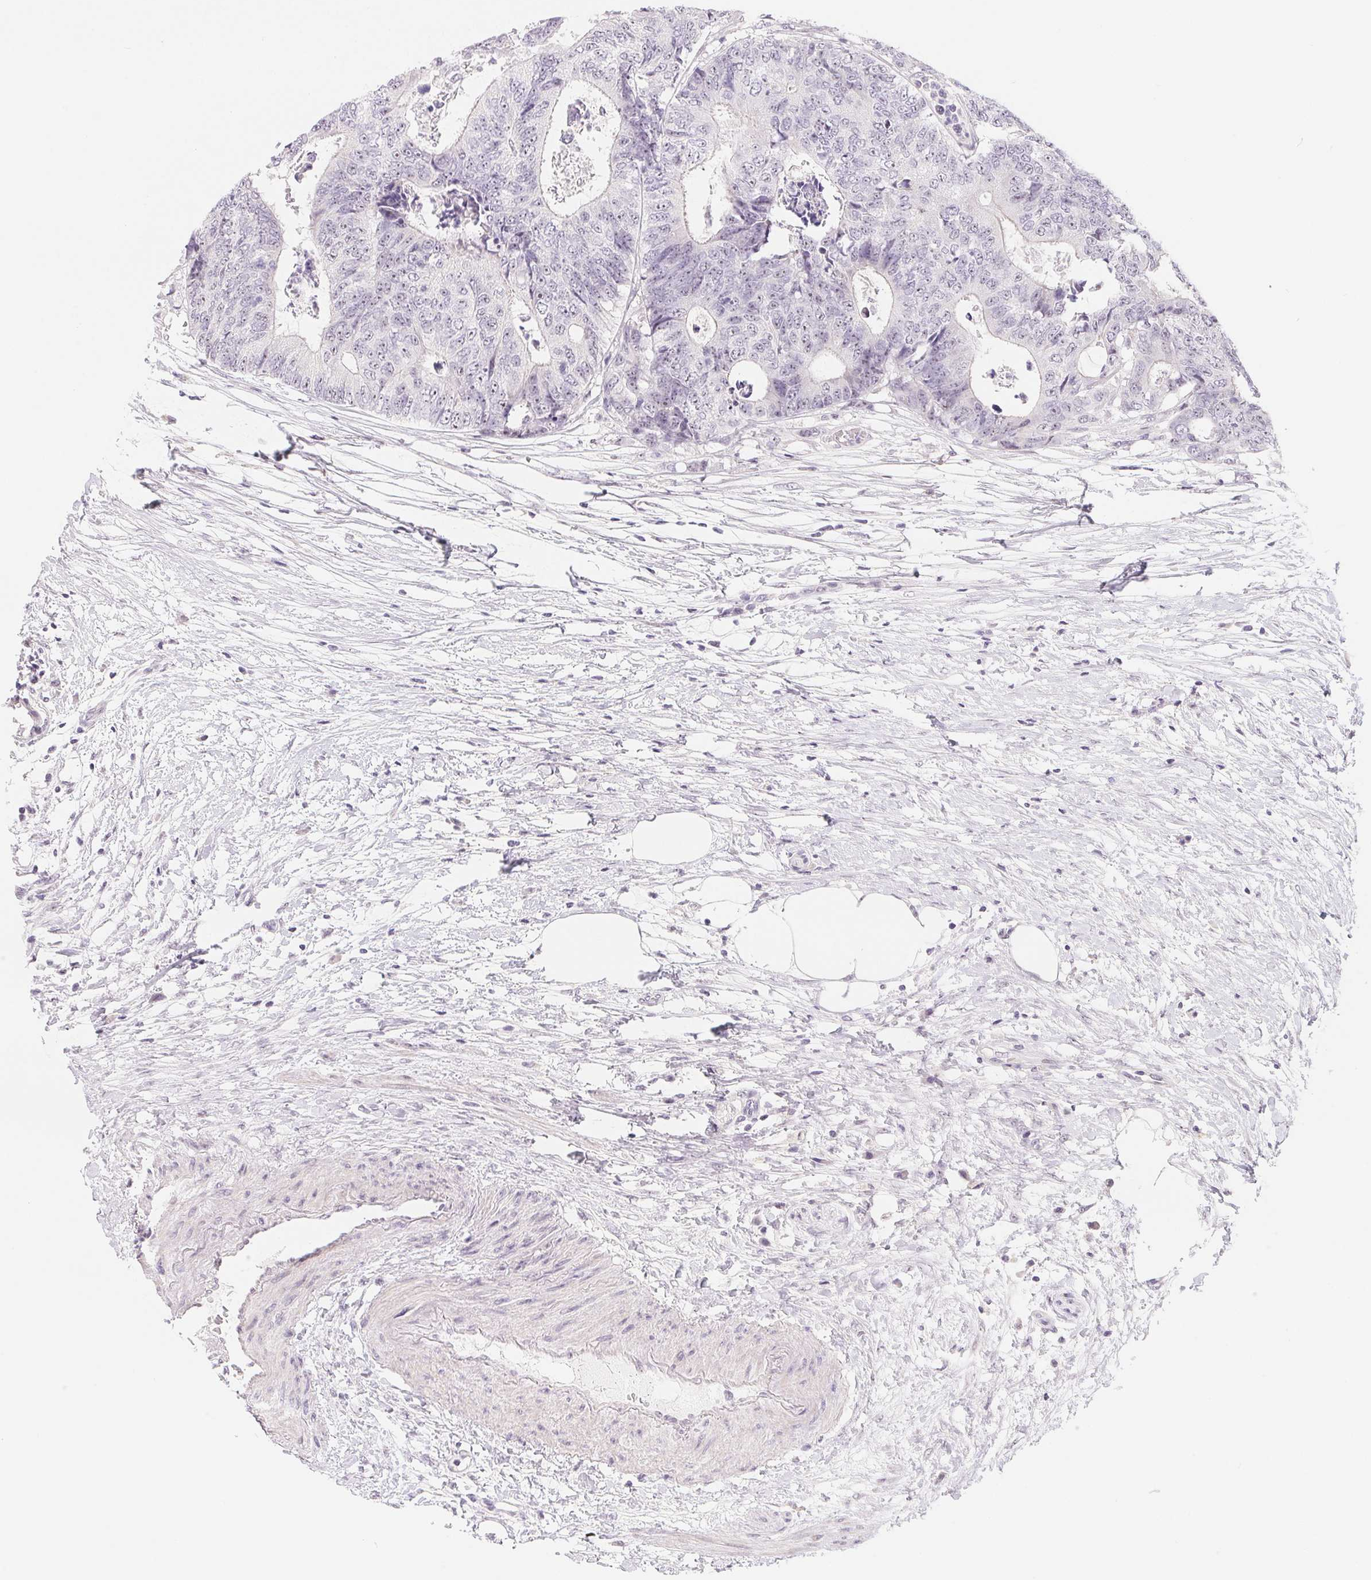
{"staining": {"intensity": "negative", "quantity": "none", "location": "none"}, "tissue": "colorectal cancer", "cell_type": "Tumor cells", "image_type": "cancer", "snomed": [{"axis": "morphology", "description": "Adenocarcinoma, NOS"}, {"axis": "topography", "description": "Colon"}], "caption": "Immunohistochemical staining of adenocarcinoma (colorectal) shows no significant staining in tumor cells. The staining is performed using DAB brown chromogen with nuclei counter-stained in using hematoxylin.", "gene": "LCA5L", "patient": {"sex": "female", "age": 48}}